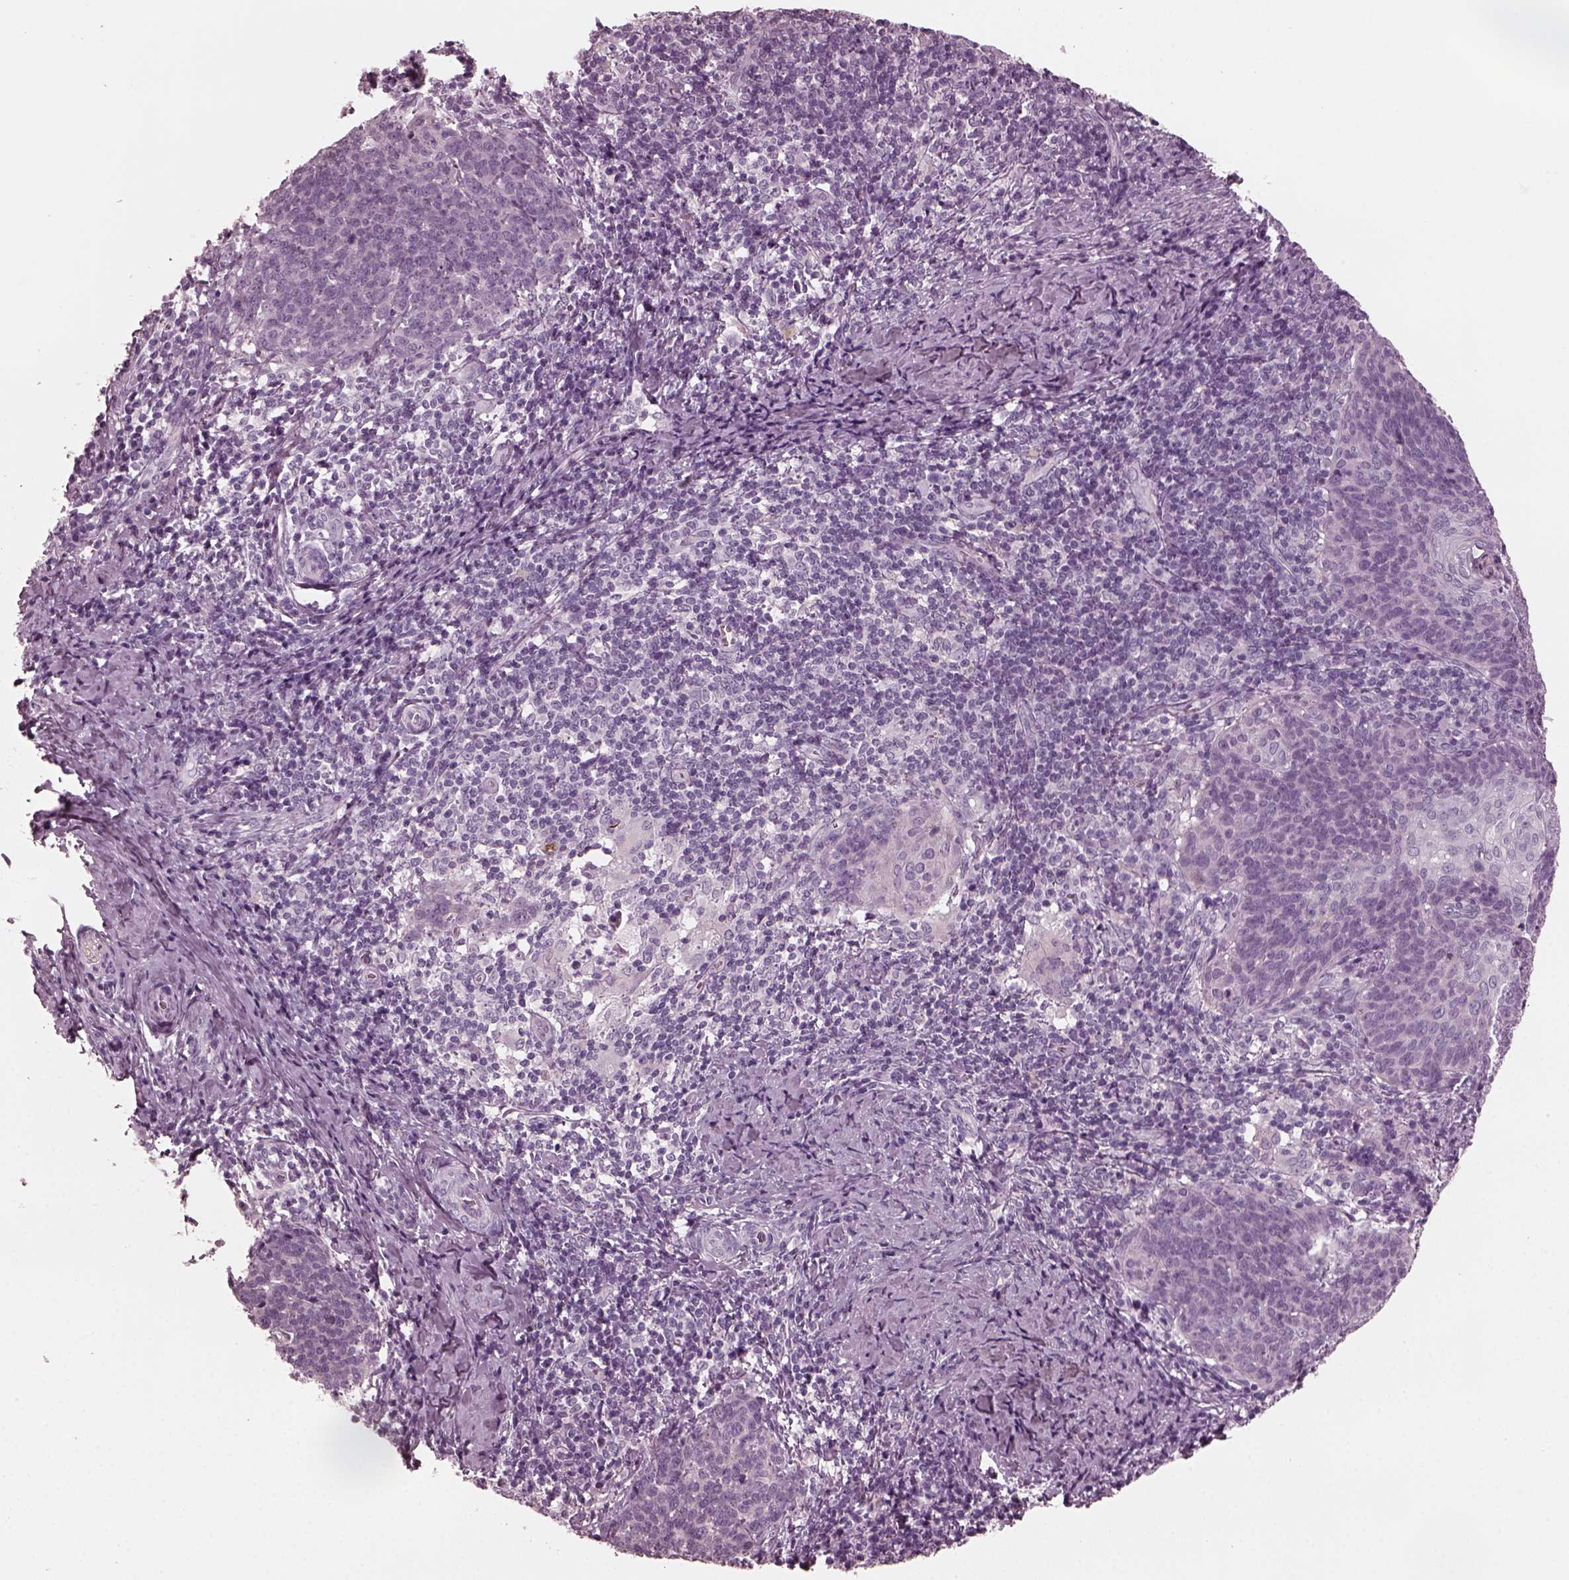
{"staining": {"intensity": "negative", "quantity": "none", "location": "none"}, "tissue": "cervical cancer", "cell_type": "Tumor cells", "image_type": "cancer", "snomed": [{"axis": "morphology", "description": "Normal tissue, NOS"}, {"axis": "morphology", "description": "Squamous cell carcinoma, NOS"}, {"axis": "topography", "description": "Cervix"}], "caption": "High power microscopy image of an immunohistochemistry (IHC) histopathology image of cervical cancer, revealing no significant expression in tumor cells.", "gene": "GRM6", "patient": {"sex": "female", "age": 39}}